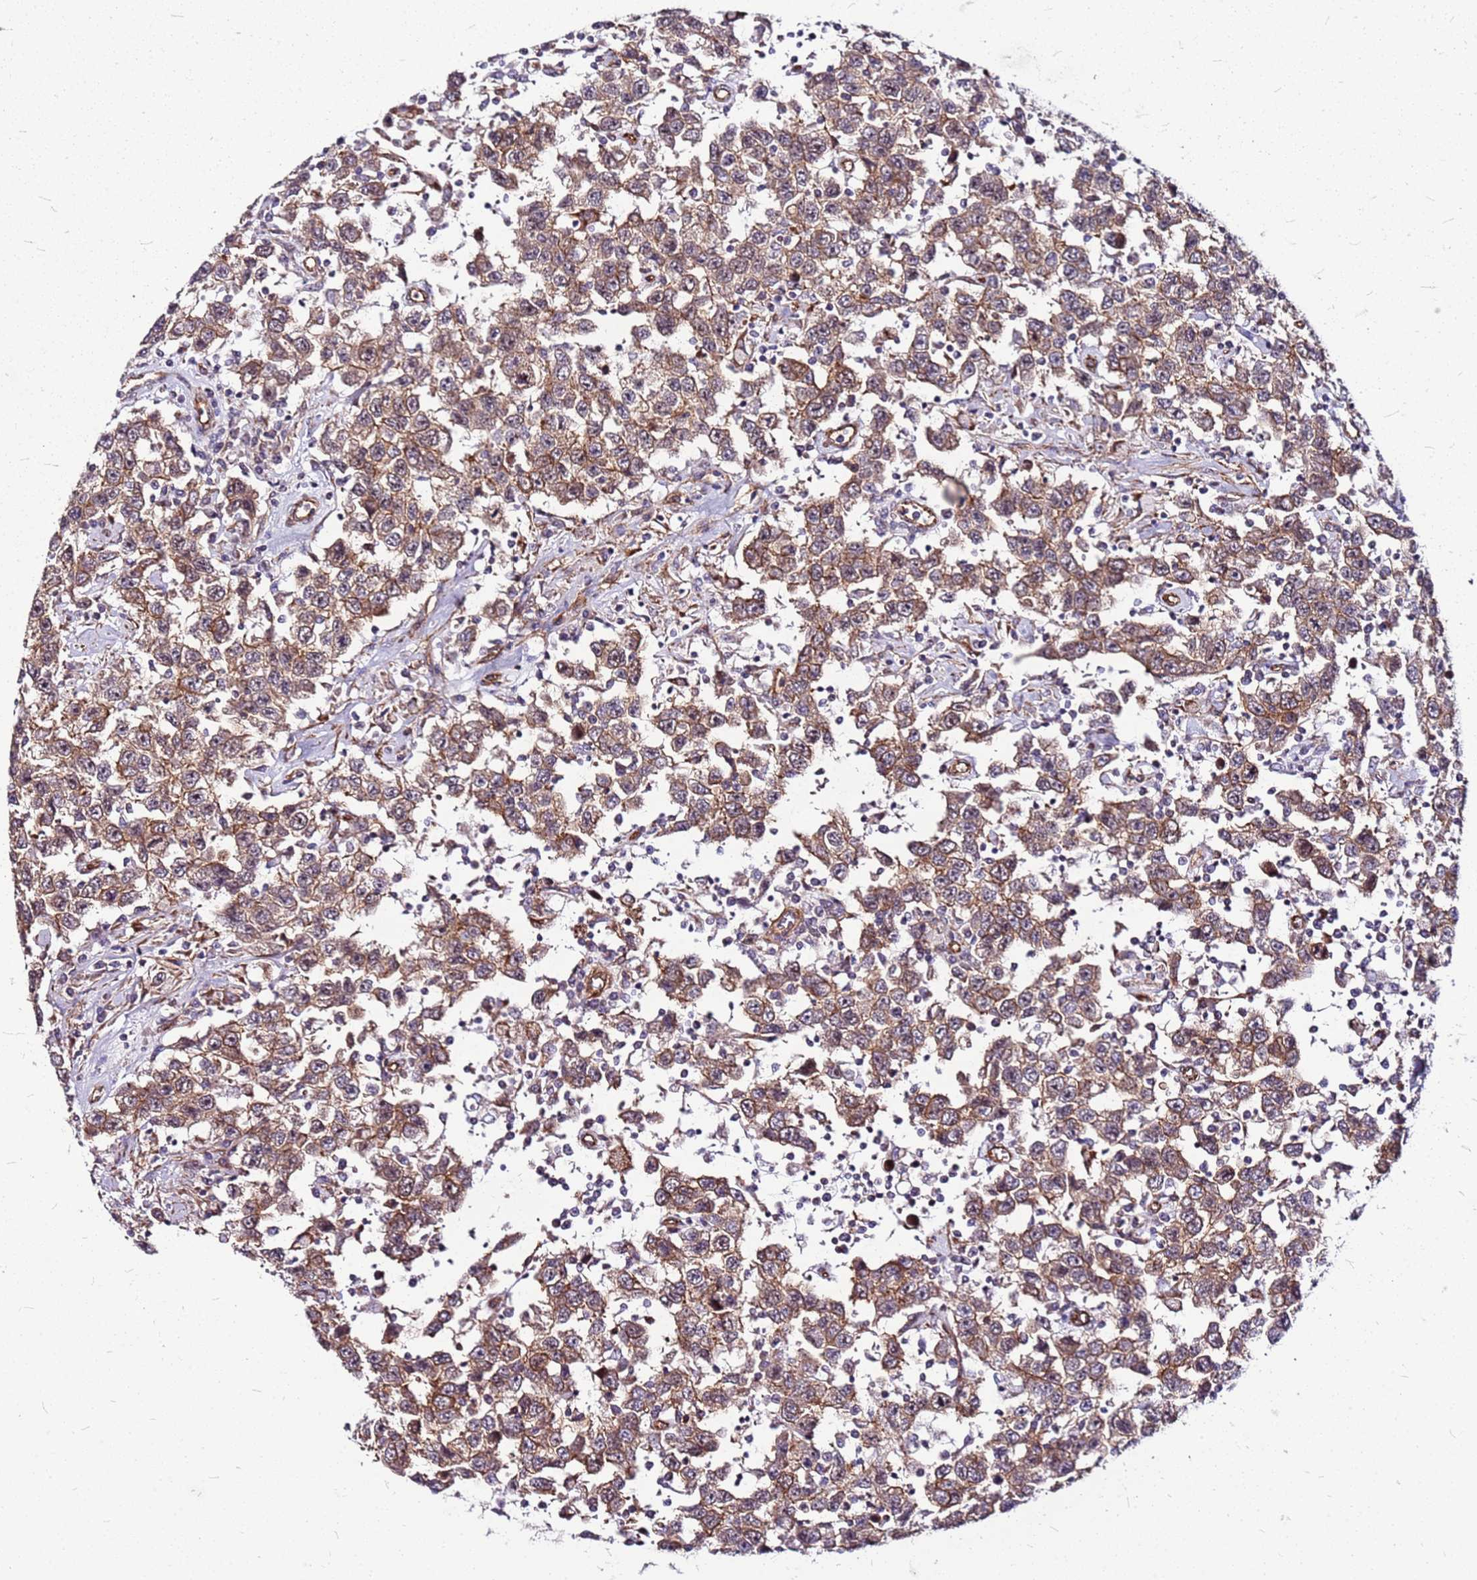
{"staining": {"intensity": "moderate", "quantity": ">75%", "location": "cytoplasmic/membranous"}, "tissue": "testis cancer", "cell_type": "Tumor cells", "image_type": "cancer", "snomed": [{"axis": "morphology", "description": "Seminoma, NOS"}, {"axis": "topography", "description": "Testis"}], "caption": "IHC of testis cancer demonstrates medium levels of moderate cytoplasmic/membranous expression in approximately >75% of tumor cells.", "gene": "TOPAZ1", "patient": {"sex": "male", "age": 41}}